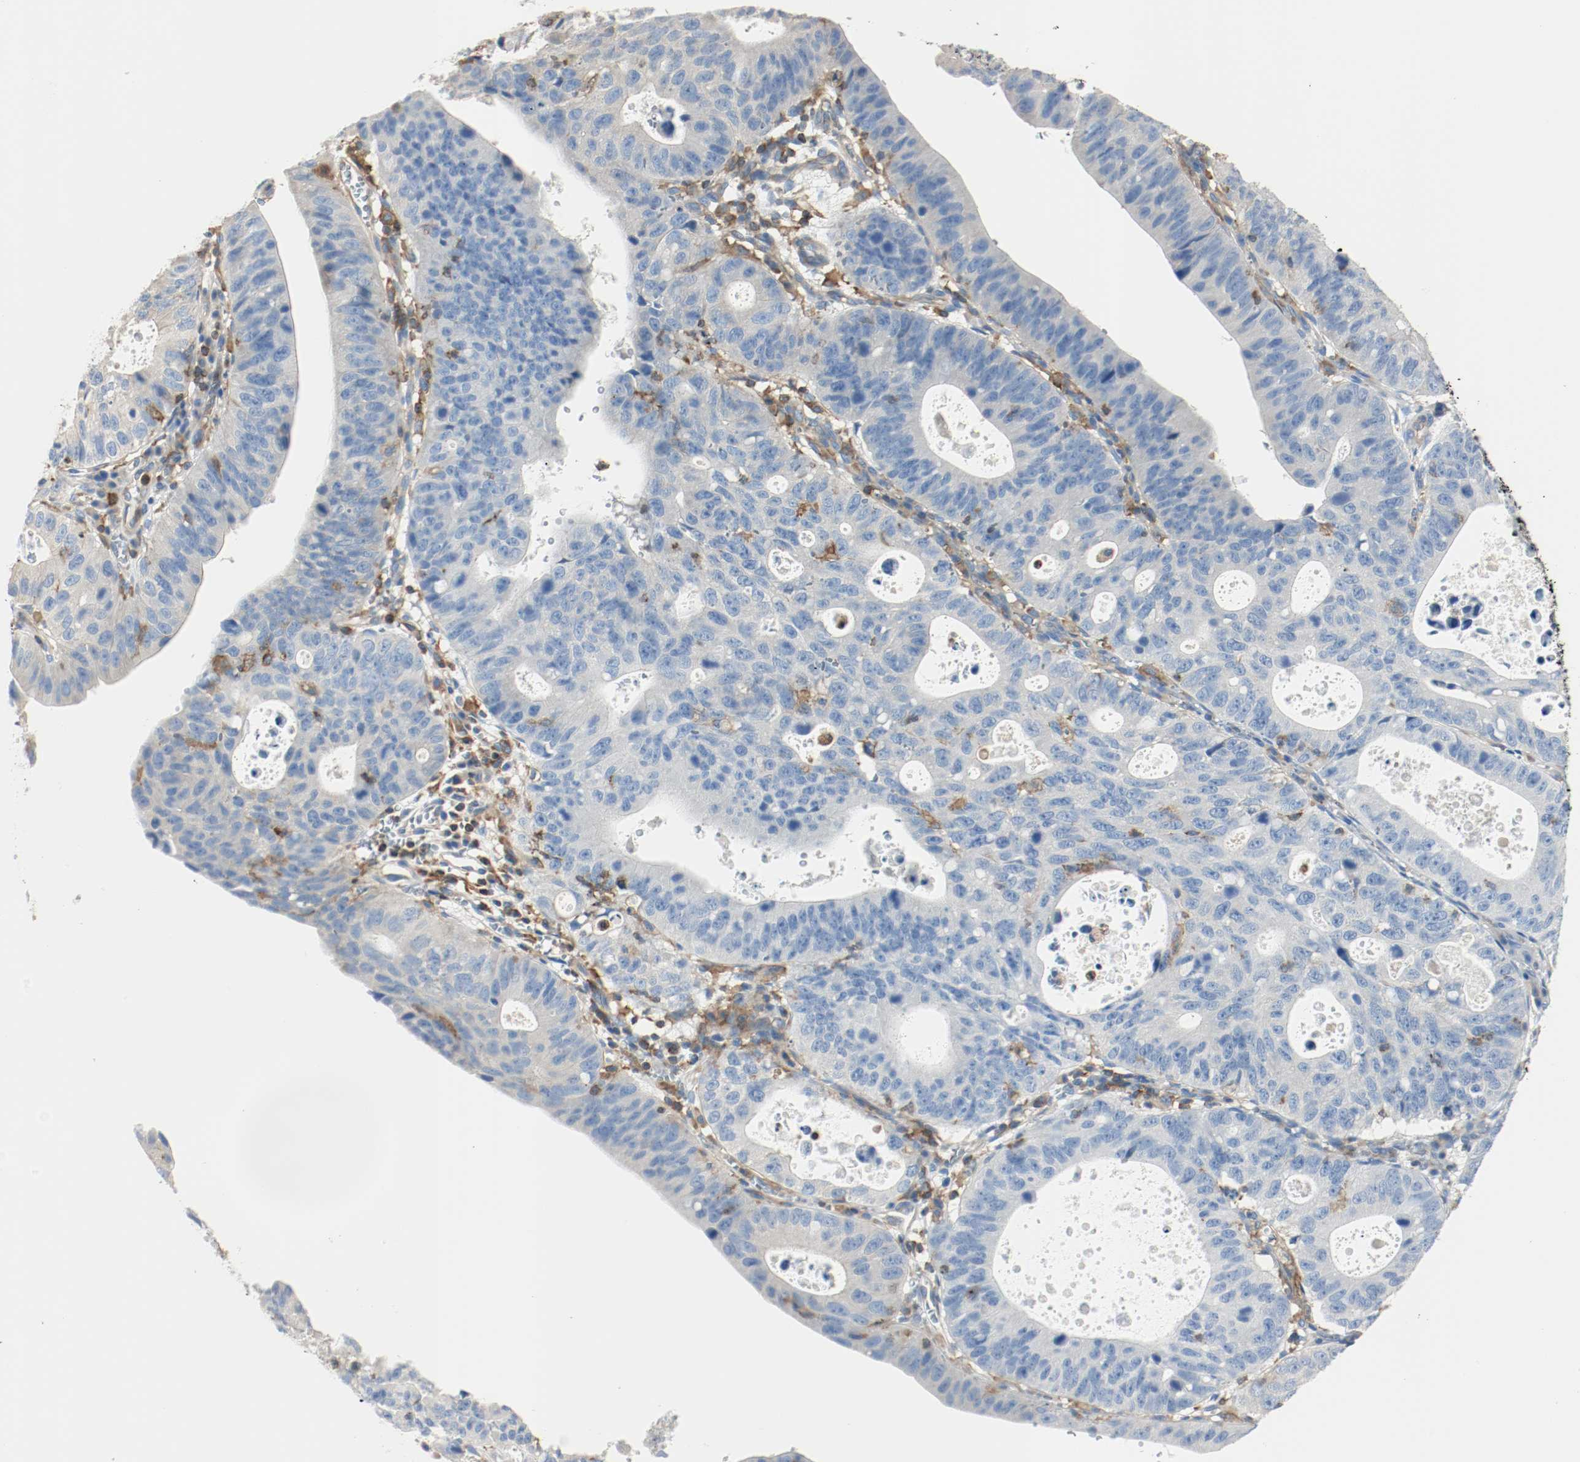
{"staining": {"intensity": "negative", "quantity": "none", "location": "none"}, "tissue": "stomach cancer", "cell_type": "Tumor cells", "image_type": "cancer", "snomed": [{"axis": "morphology", "description": "Adenocarcinoma, NOS"}, {"axis": "topography", "description": "Stomach"}], "caption": "Adenocarcinoma (stomach) stained for a protein using IHC demonstrates no expression tumor cells.", "gene": "ARPC1B", "patient": {"sex": "male", "age": 59}}